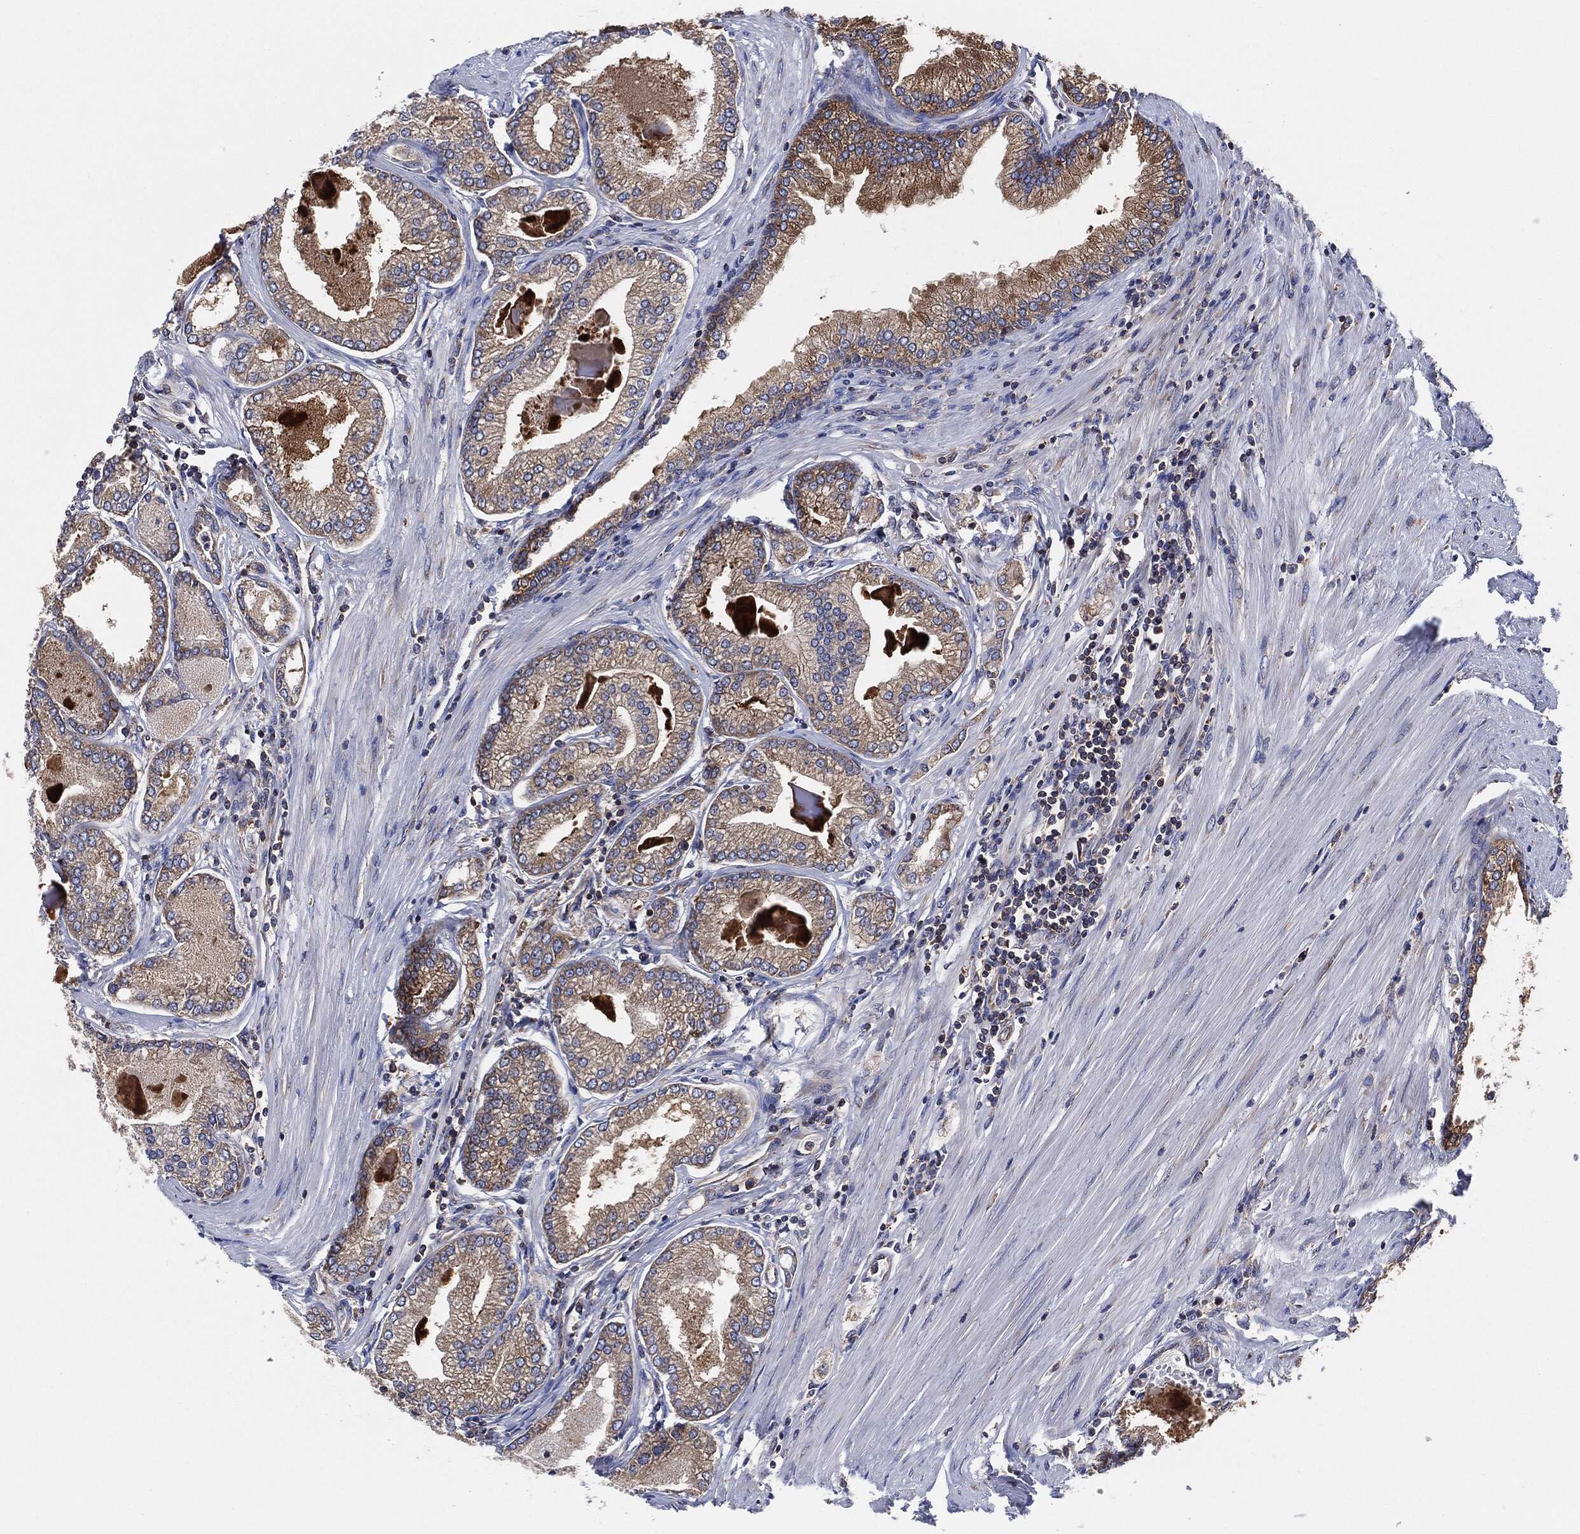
{"staining": {"intensity": "weak", "quantity": ">75%", "location": "cytoplasmic/membranous"}, "tissue": "prostate cancer", "cell_type": "Tumor cells", "image_type": "cancer", "snomed": [{"axis": "morphology", "description": "Adenocarcinoma, Low grade"}, {"axis": "topography", "description": "Prostate"}], "caption": "About >75% of tumor cells in adenocarcinoma (low-grade) (prostate) exhibit weak cytoplasmic/membranous protein positivity as visualized by brown immunohistochemical staining.", "gene": "EIF2S2", "patient": {"sex": "male", "age": 72}}